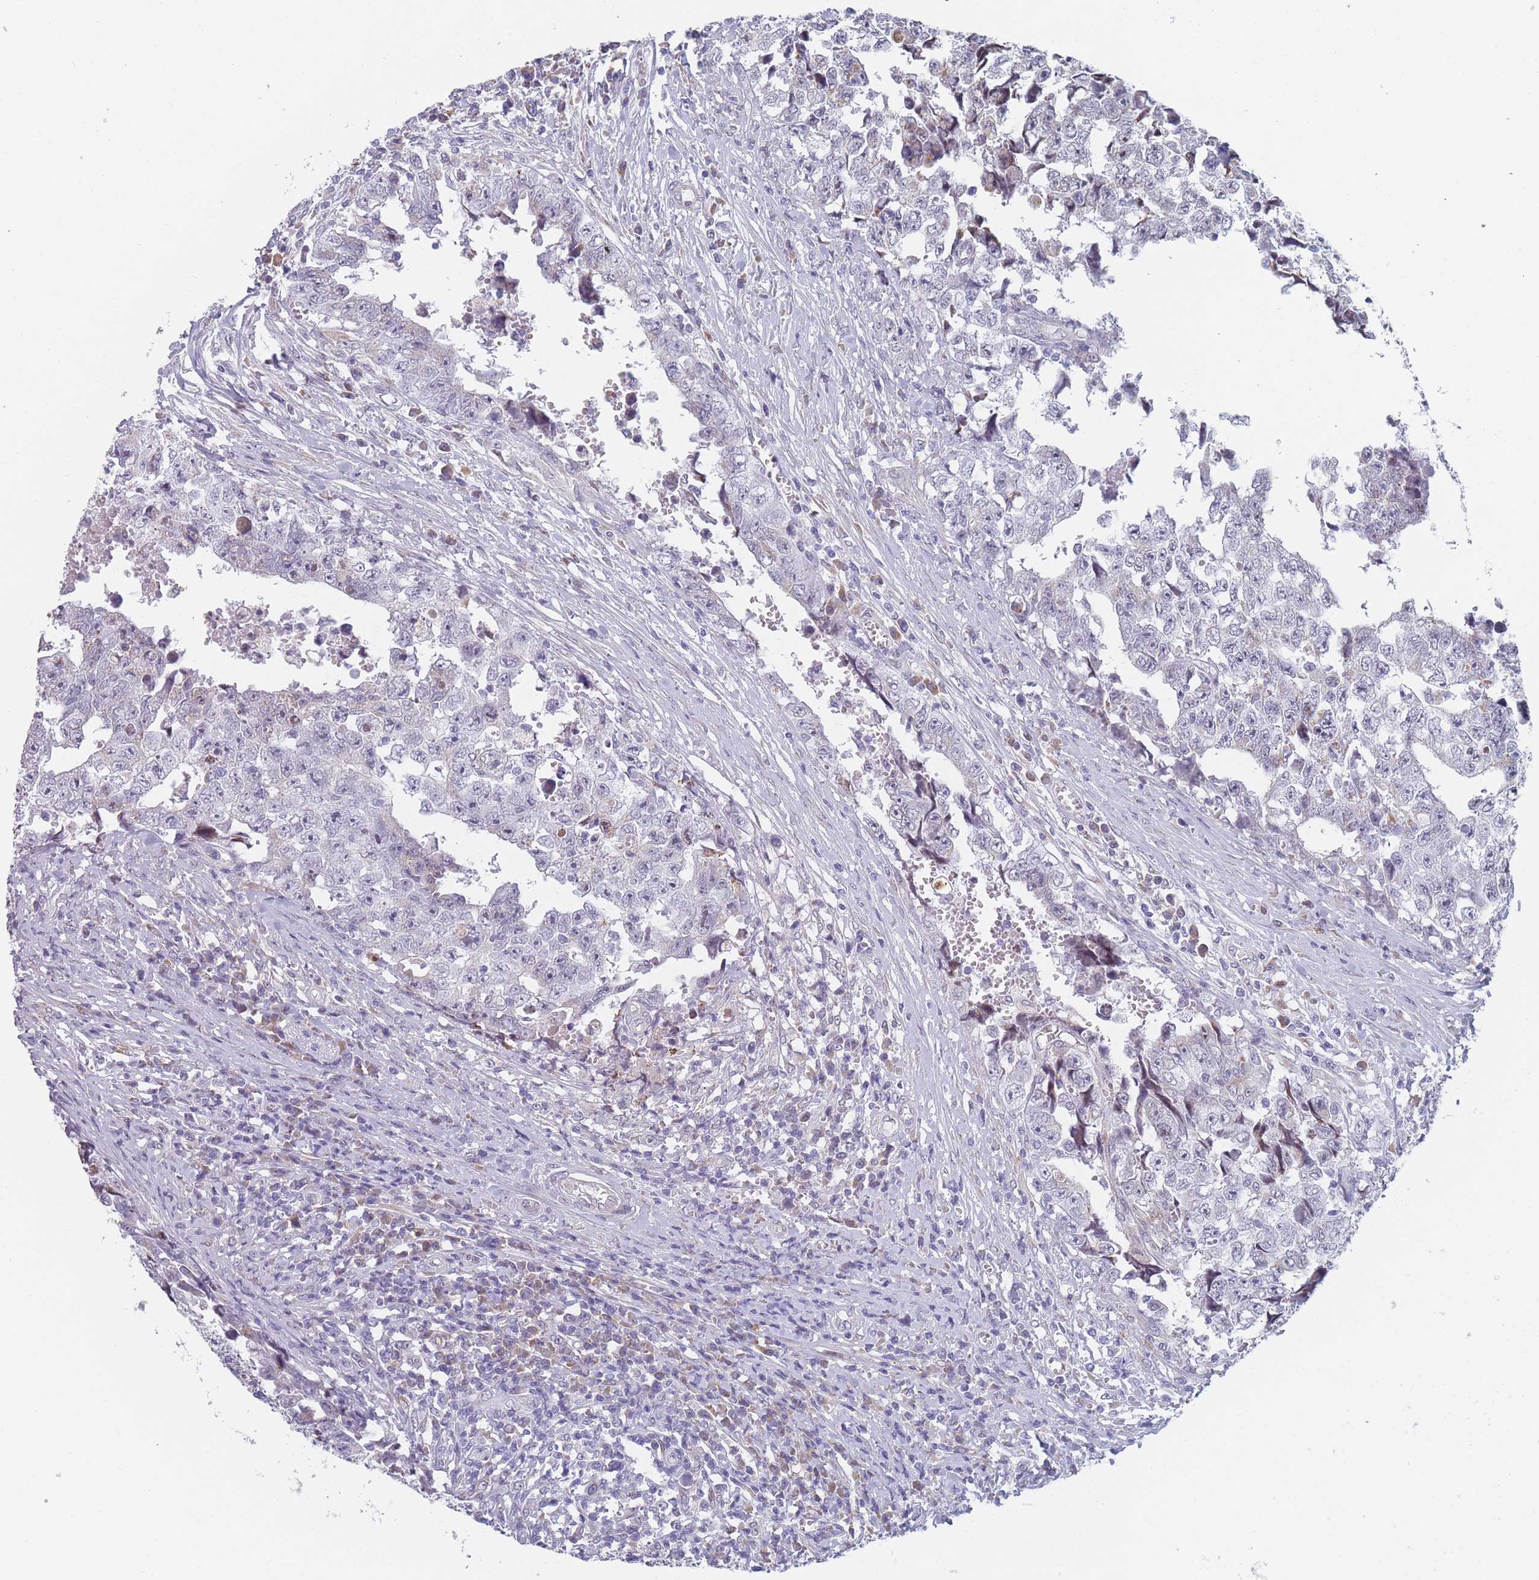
{"staining": {"intensity": "negative", "quantity": "none", "location": "none"}, "tissue": "testis cancer", "cell_type": "Tumor cells", "image_type": "cancer", "snomed": [{"axis": "morphology", "description": "Carcinoma, Embryonal, NOS"}, {"axis": "topography", "description": "Testis"}], "caption": "Micrograph shows no significant protein positivity in tumor cells of testis embryonal carcinoma.", "gene": "TMED10", "patient": {"sex": "male", "age": 25}}